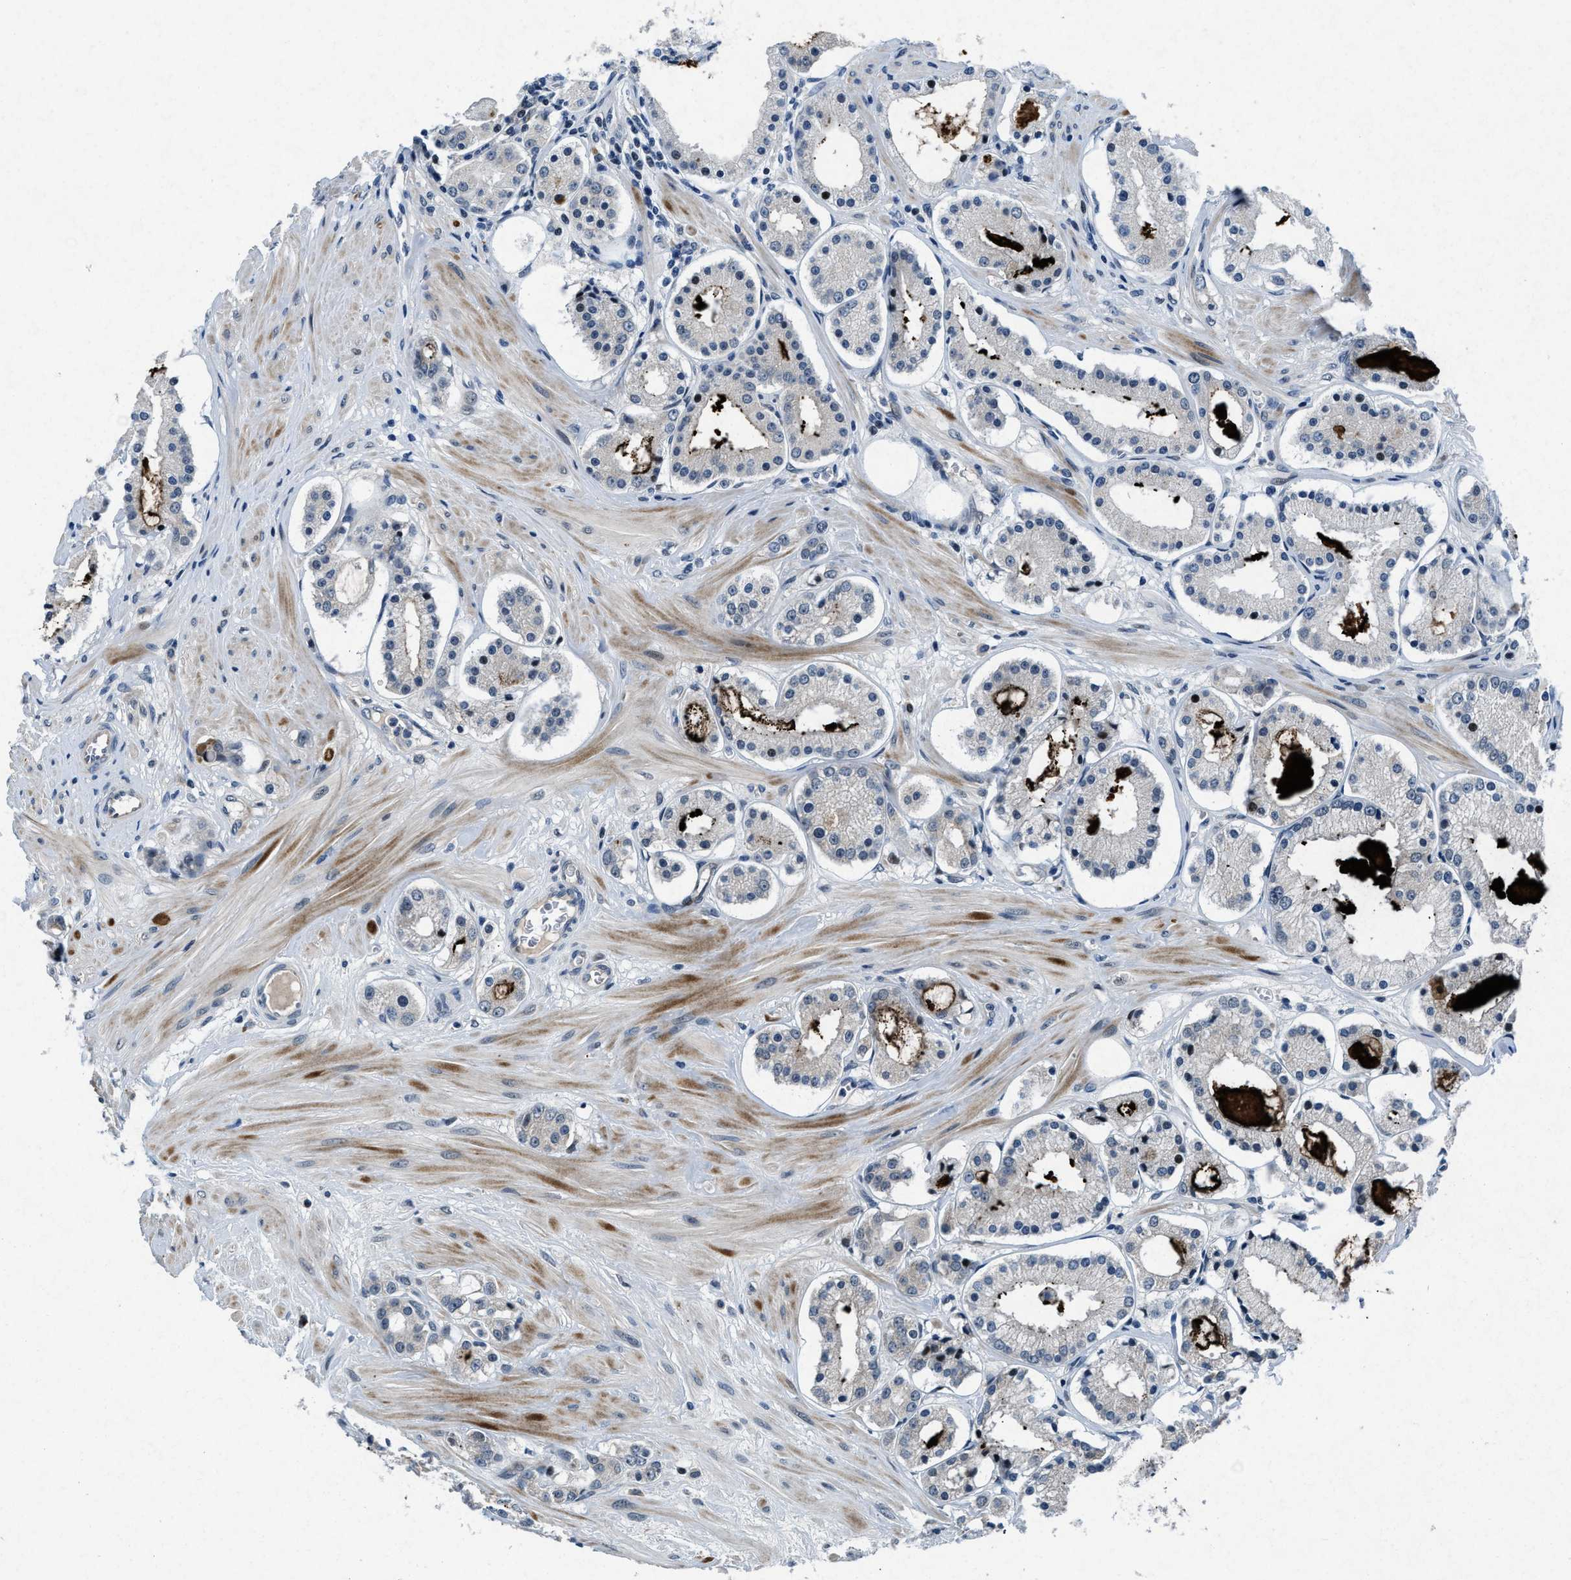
{"staining": {"intensity": "negative", "quantity": "none", "location": "none"}, "tissue": "prostate cancer", "cell_type": "Tumor cells", "image_type": "cancer", "snomed": [{"axis": "morphology", "description": "Adenocarcinoma, High grade"}, {"axis": "topography", "description": "Prostate"}], "caption": "This is an IHC image of human prostate cancer (adenocarcinoma (high-grade)). There is no expression in tumor cells.", "gene": "PHLDA1", "patient": {"sex": "male", "age": 66}}